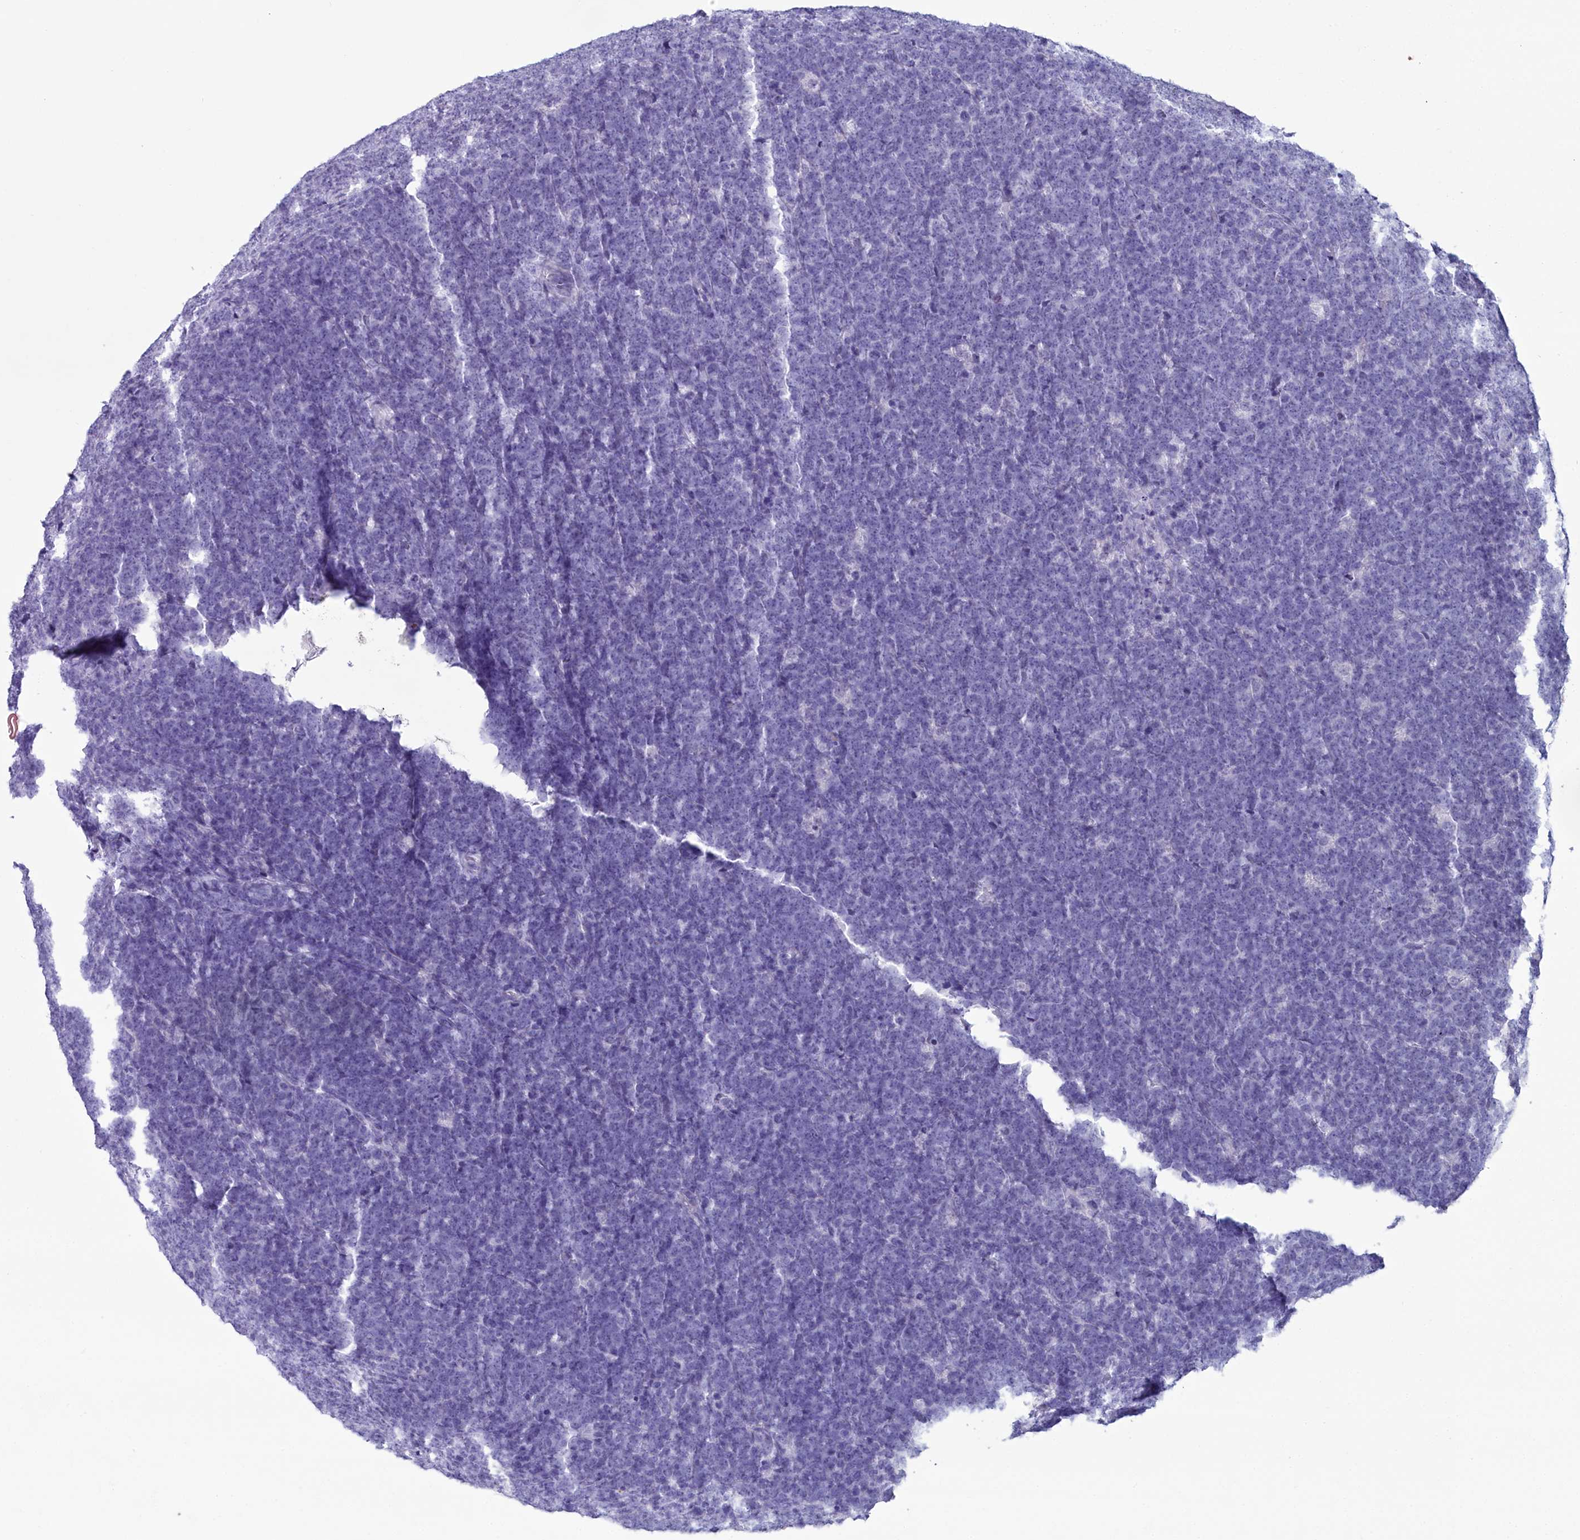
{"staining": {"intensity": "negative", "quantity": "none", "location": "none"}, "tissue": "lymphoma", "cell_type": "Tumor cells", "image_type": "cancer", "snomed": [{"axis": "morphology", "description": "Malignant lymphoma, non-Hodgkin's type, High grade"}, {"axis": "topography", "description": "Small intestine"}], "caption": "Immunohistochemical staining of human malignant lymphoma, non-Hodgkin's type (high-grade) demonstrates no significant positivity in tumor cells. (DAB immunohistochemistry, high magnification).", "gene": "MAP6", "patient": {"sex": "male", "age": 8}}